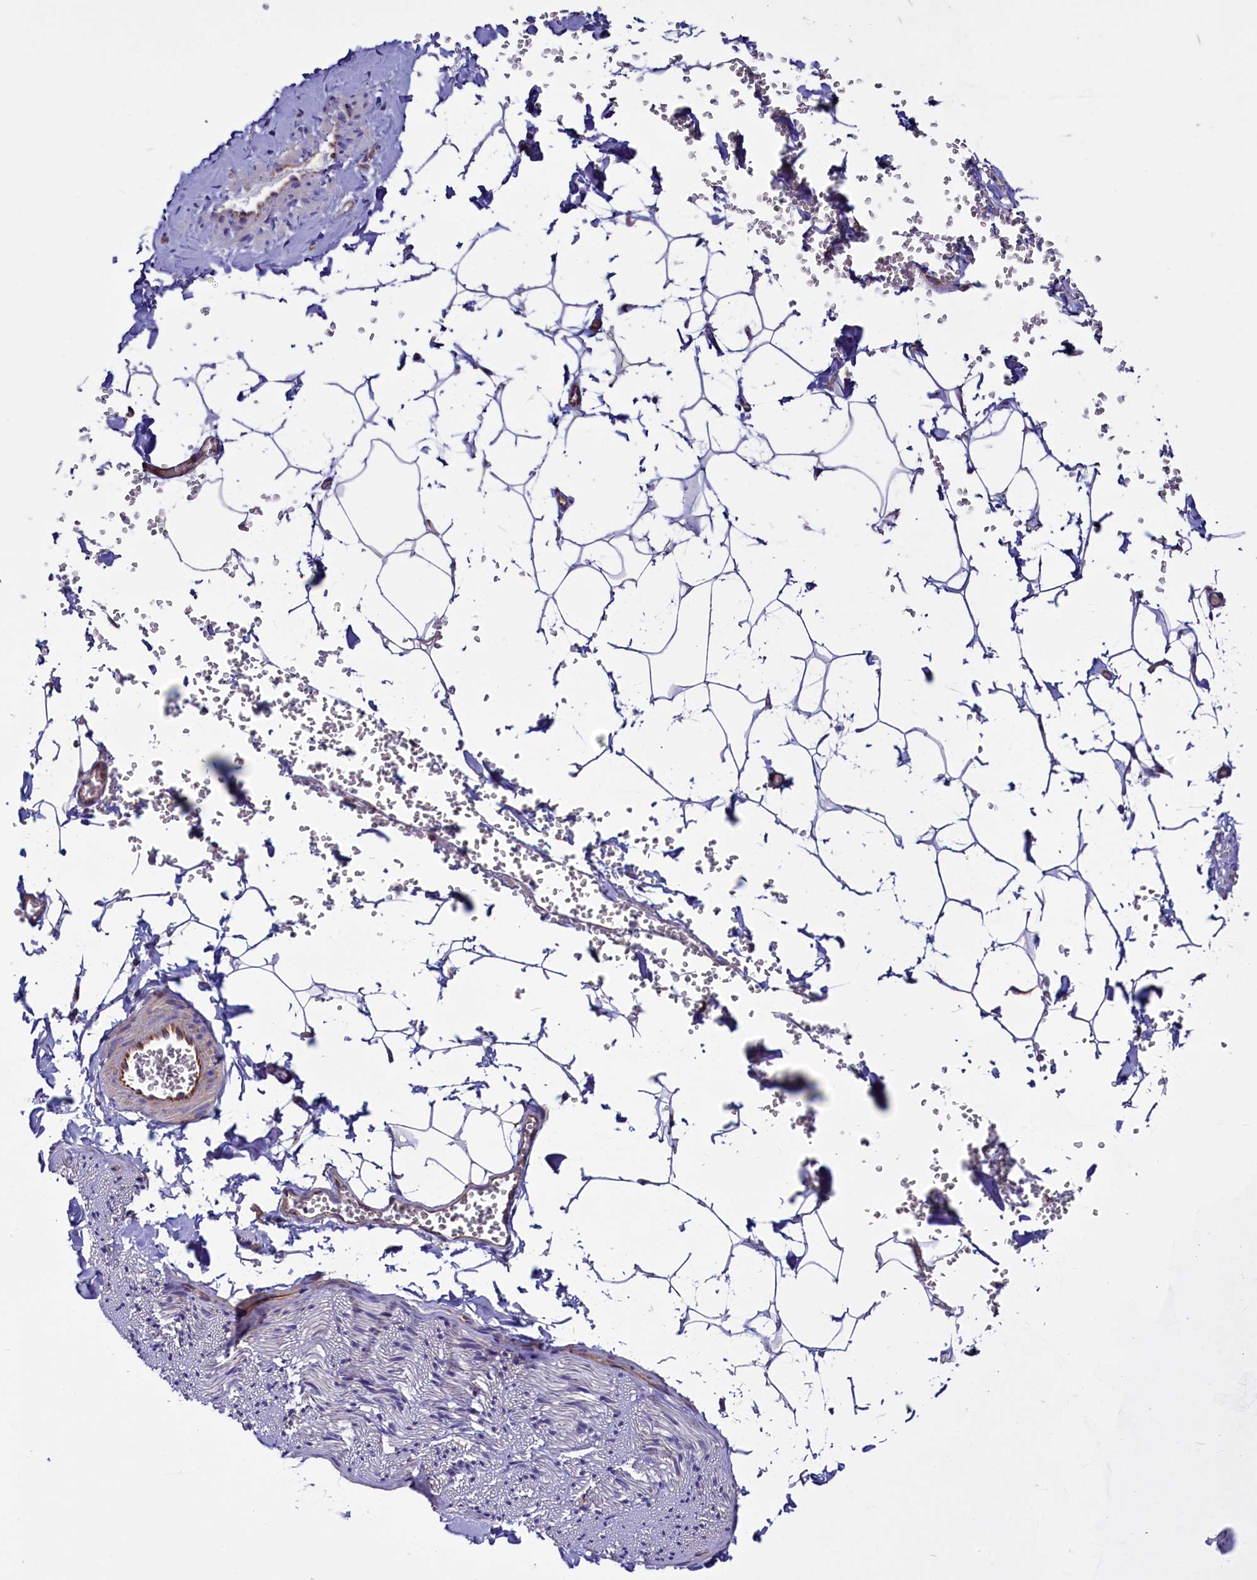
{"staining": {"intensity": "negative", "quantity": "none", "location": "none"}, "tissue": "adipose tissue", "cell_type": "Adipocytes", "image_type": "normal", "snomed": [{"axis": "morphology", "description": "Normal tissue, NOS"}, {"axis": "topography", "description": "Gallbladder"}, {"axis": "topography", "description": "Peripheral nerve tissue"}], "caption": "Immunohistochemistry (IHC) image of unremarkable adipose tissue: adipose tissue stained with DAB (3,3'-diaminobenzidine) exhibits no significant protein positivity in adipocytes. Brightfield microscopy of immunohistochemistry stained with DAB (brown) and hematoxylin (blue), captured at high magnification.", "gene": "PDILT", "patient": {"sex": "male", "age": 38}}